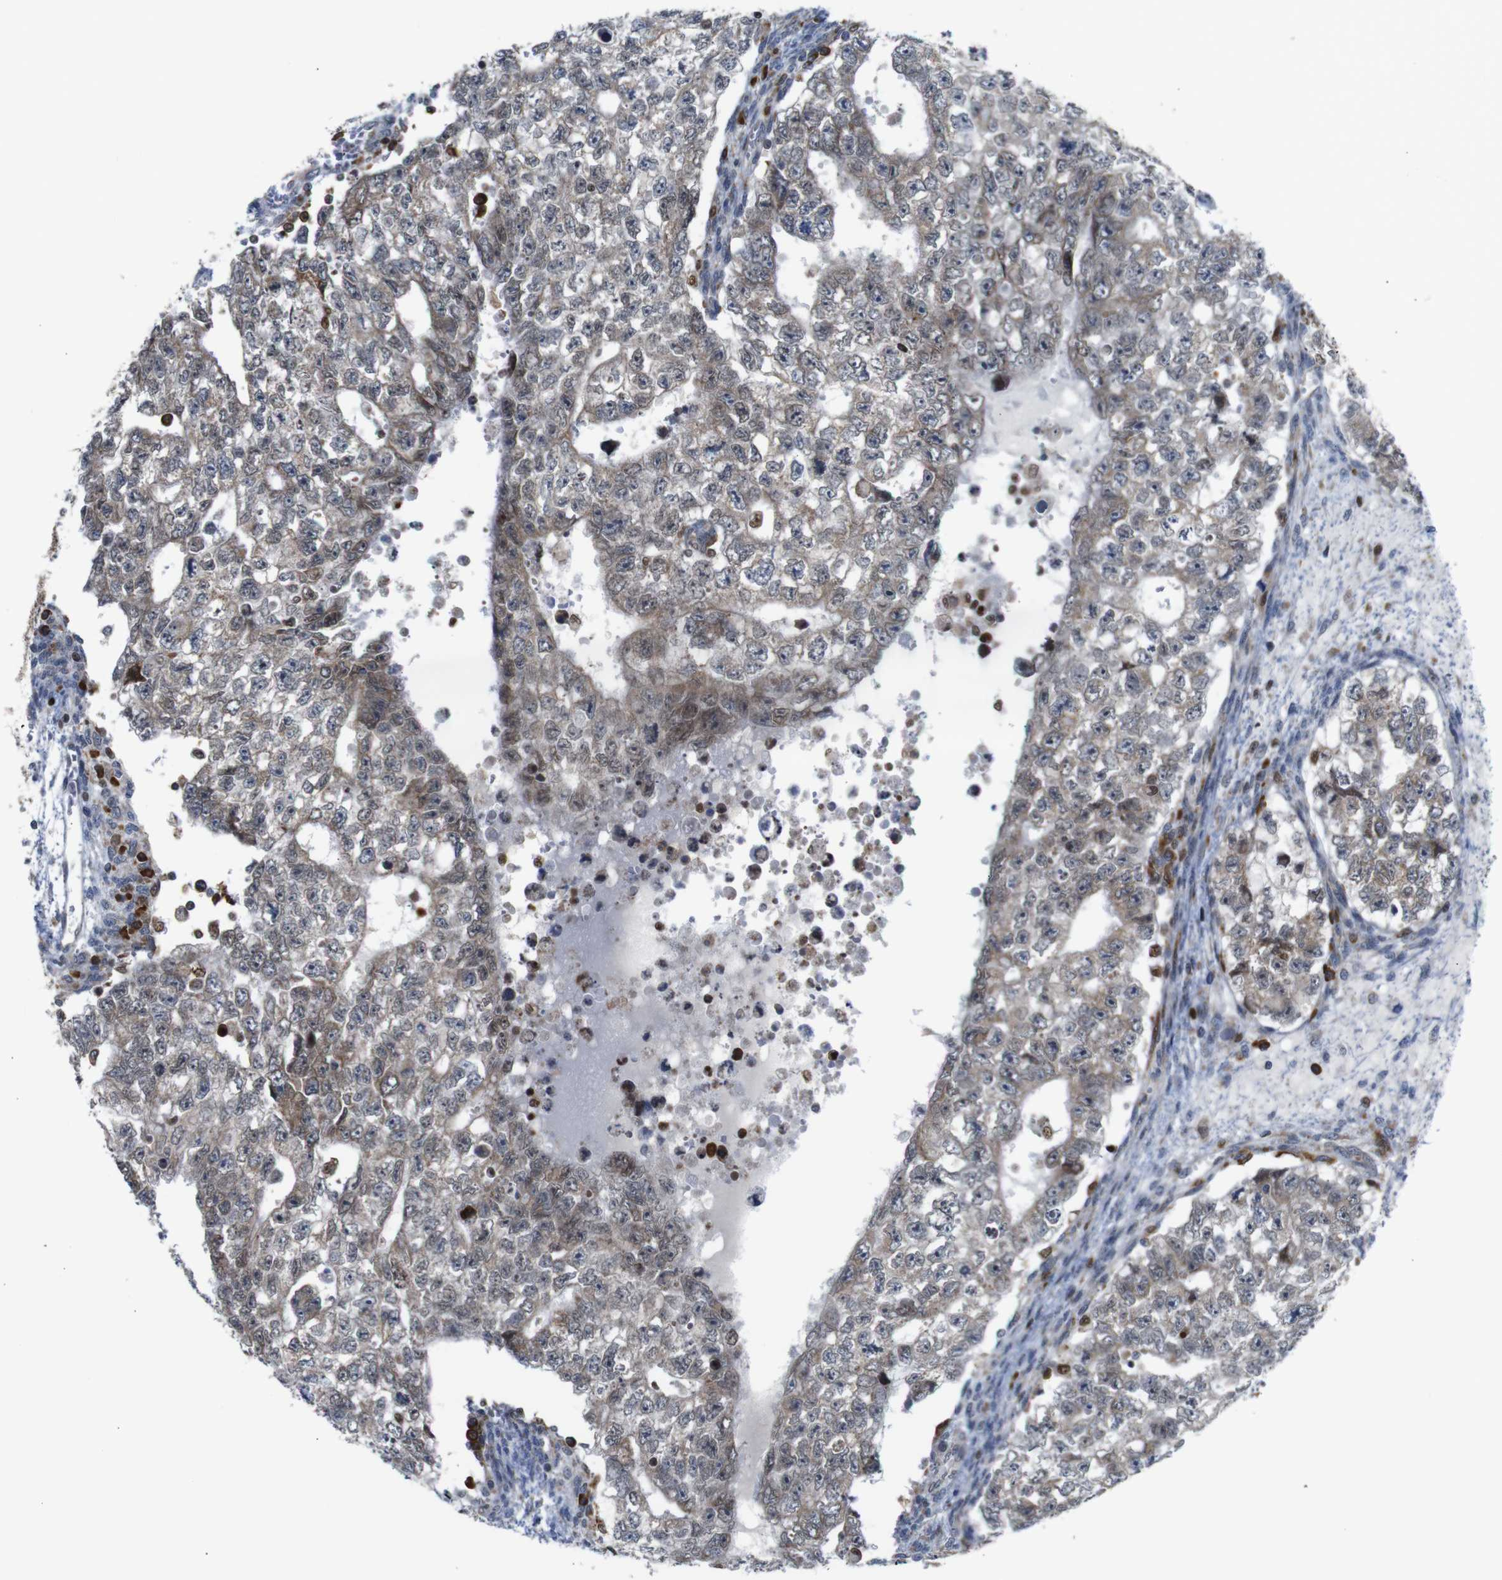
{"staining": {"intensity": "weak", "quantity": "25%-75%", "location": "cytoplasmic/membranous"}, "tissue": "testis cancer", "cell_type": "Tumor cells", "image_type": "cancer", "snomed": [{"axis": "morphology", "description": "Seminoma, NOS"}, {"axis": "morphology", "description": "Carcinoma, Embryonal, NOS"}, {"axis": "topography", "description": "Testis"}], "caption": "There is low levels of weak cytoplasmic/membranous staining in tumor cells of testis cancer (embryonal carcinoma), as demonstrated by immunohistochemical staining (brown color).", "gene": "PTPN1", "patient": {"sex": "male", "age": 38}}